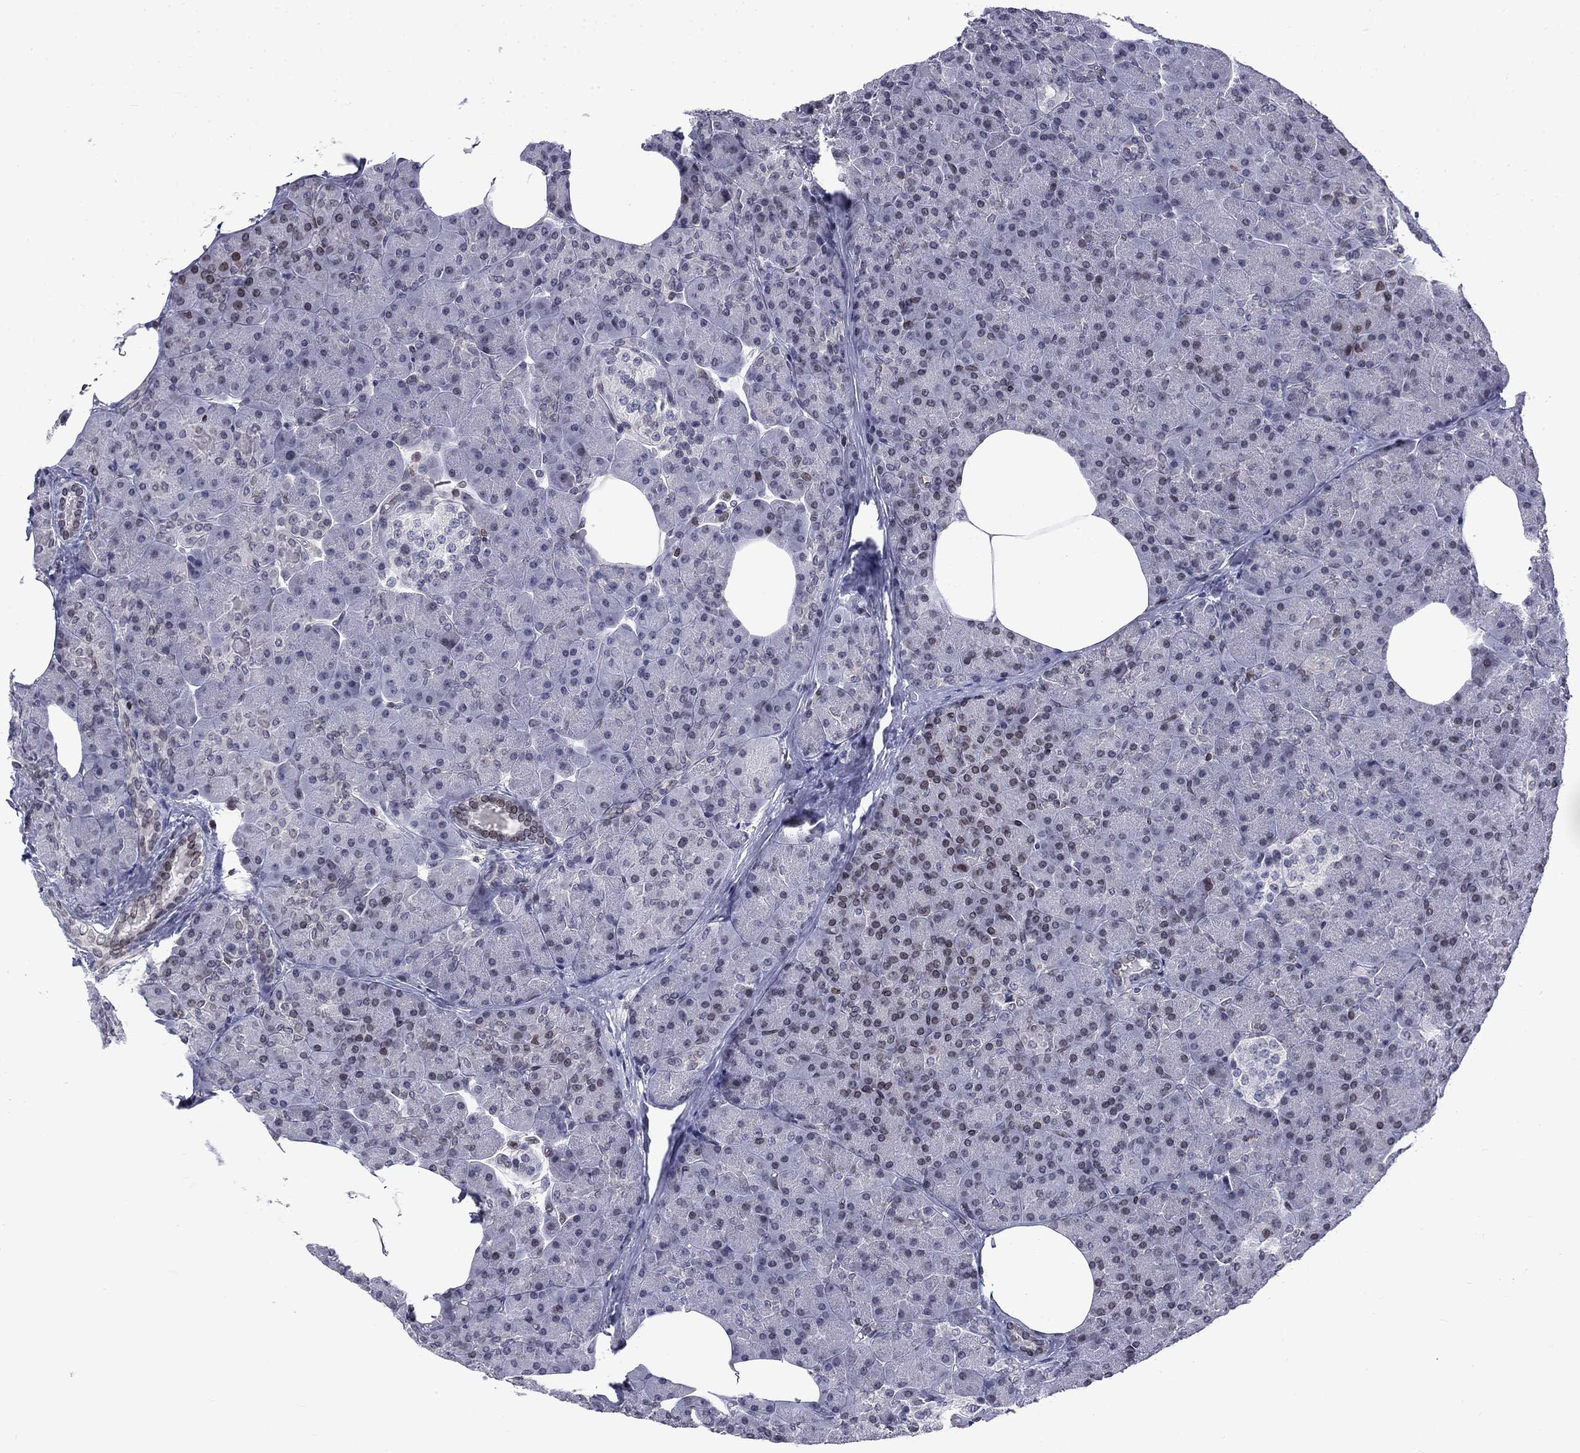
{"staining": {"intensity": "negative", "quantity": "none", "location": "none"}, "tissue": "pancreas", "cell_type": "Exocrine glandular cells", "image_type": "normal", "snomed": [{"axis": "morphology", "description": "Normal tissue, NOS"}, {"axis": "topography", "description": "Pancreas"}], "caption": "DAB immunohistochemical staining of unremarkable pancreas reveals no significant staining in exocrine glandular cells. (Immunohistochemistry, brightfield microscopy, high magnification).", "gene": "SLA", "patient": {"sex": "female", "age": 45}}